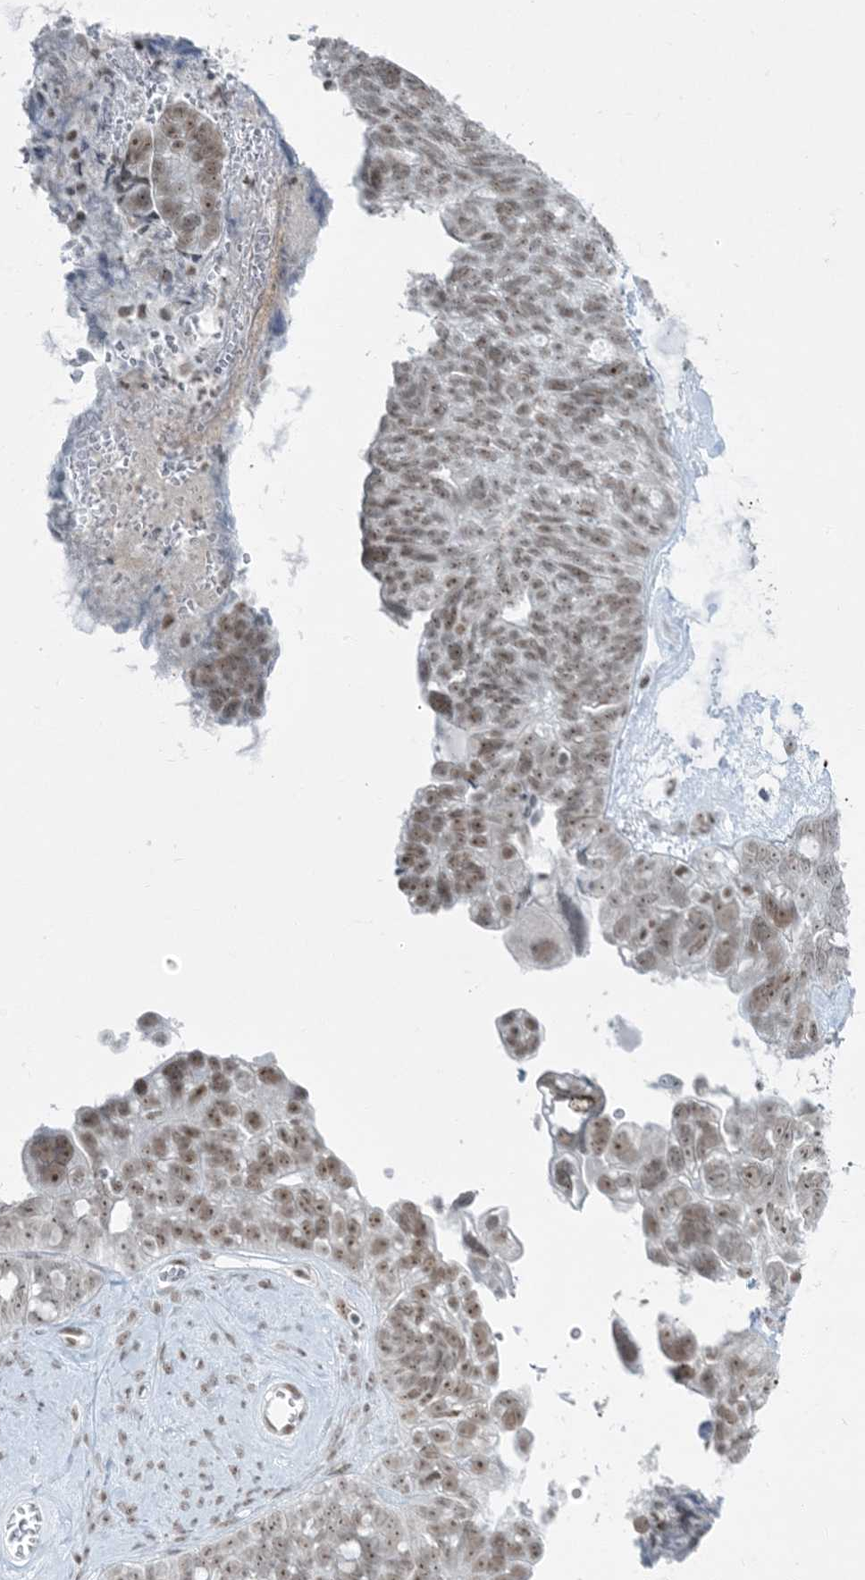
{"staining": {"intensity": "moderate", "quantity": ">75%", "location": "nuclear"}, "tissue": "ovarian cancer", "cell_type": "Tumor cells", "image_type": "cancer", "snomed": [{"axis": "morphology", "description": "Cystadenocarcinoma, serous, NOS"}, {"axis": "topography", "description": "Ovary"}], "caption": "Moderate nuclear expression for a protein is present in approximately >75% of tumor cells of ovarian cancer (serous cystadenocarcinoma) using immunohistochemistry (IHC).", "gene": "ZNF787", "patient": {"sex": "female", "age": 79}}